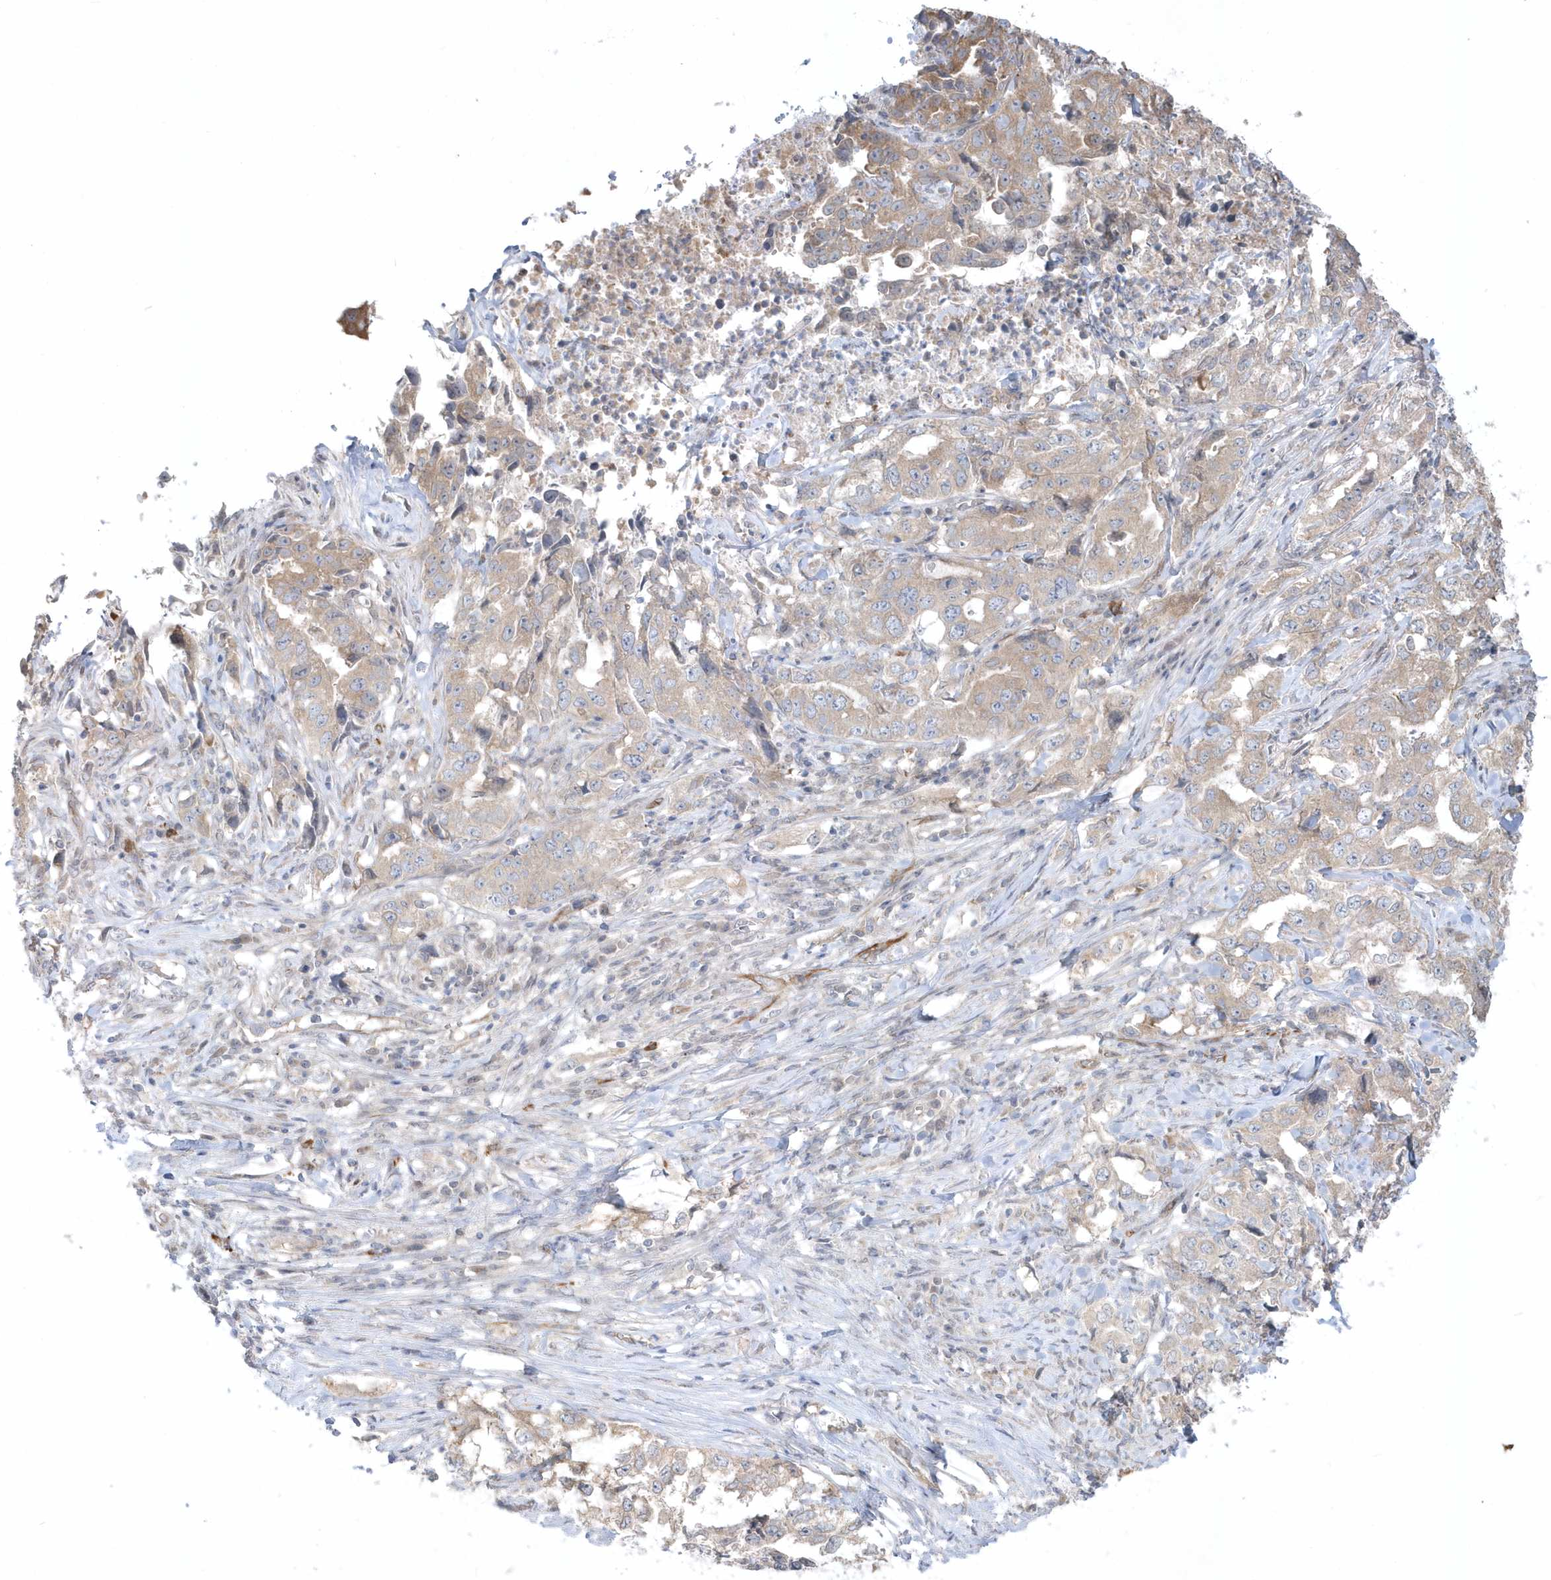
{"staining": {"intensity": "weak", "quantity": "<25%", "location": "cytoplasmic/membranous"}, "tissue": "lung cancer", "cell_type": "Tumor cells", "image_type": "cancer", "snomed": [{"axis": "morphology", "description": "Adenocarcinoma, NOS"}, {"axis": "topography", "description": "Lung"}], "caption": "Immunohistochemistry (IHC) image of neoplastic tissue: human lung adenocarcinoma stained with DAB reveals no significant protein staining in tumor cells.", "gene": "DHX57", "patient": {"sex": "female", "age": 51}}